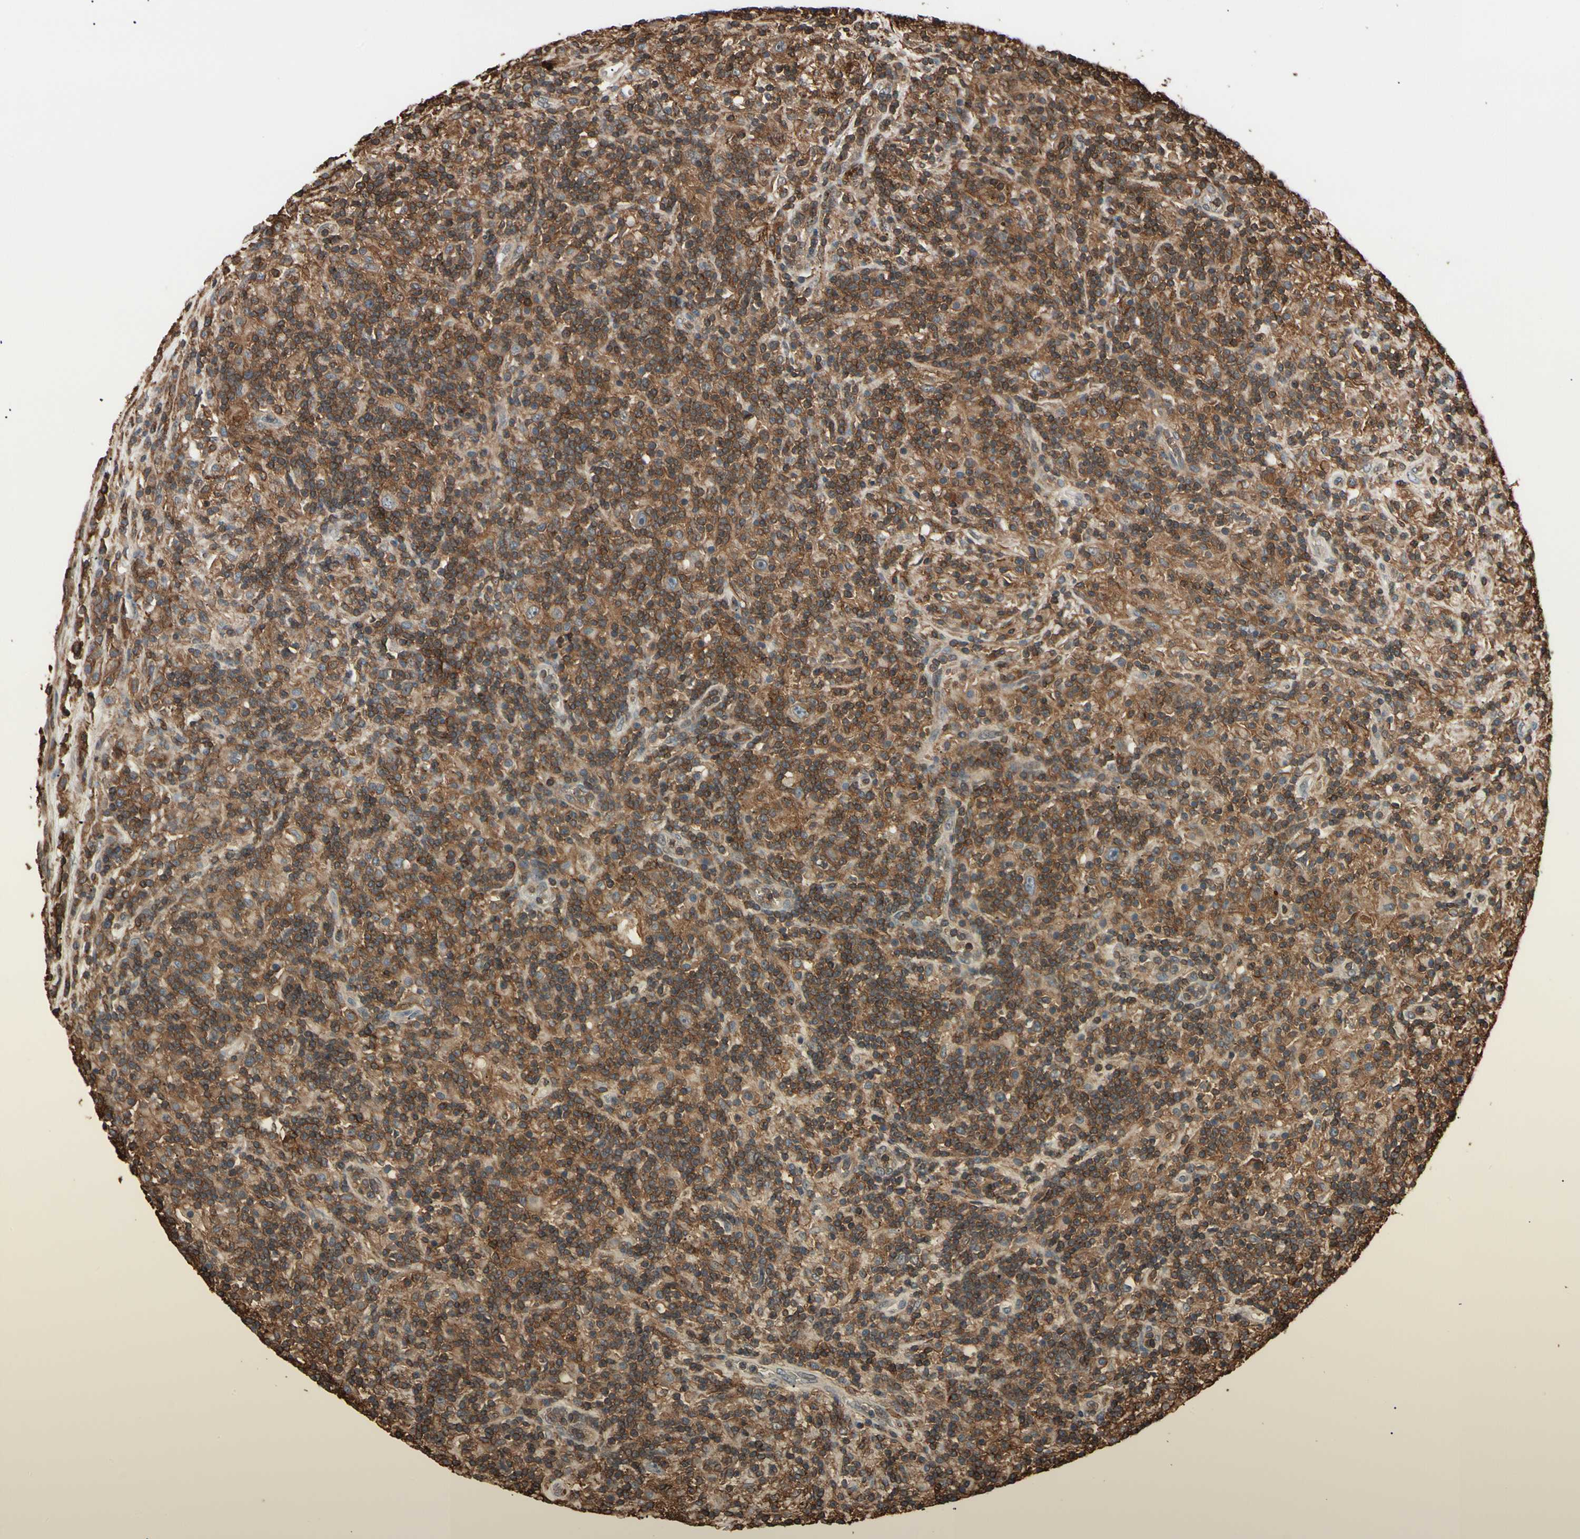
{"staining": {"intensity": "weak", "quantity": "25%-75%", "location": "cytoplasmic/membranous"}, "tissue": "lymphoma", "cell_type": "Tumor cells", "image_type": "cancer", "snomed": [{"axis": "morphology", "description": "Hodgkin's disease, NOS"}, {"axis": "topography", "description": "Lymph node"}], "caption": "Hodgkin's disease tissue demonstrates weak cytoplasmic/membranous staining in about 25%-75% of tumor cells, visualized by immunohistochemistry.", "gene": "MAPK13", "patient": {"sex": "male", "age": 70}}